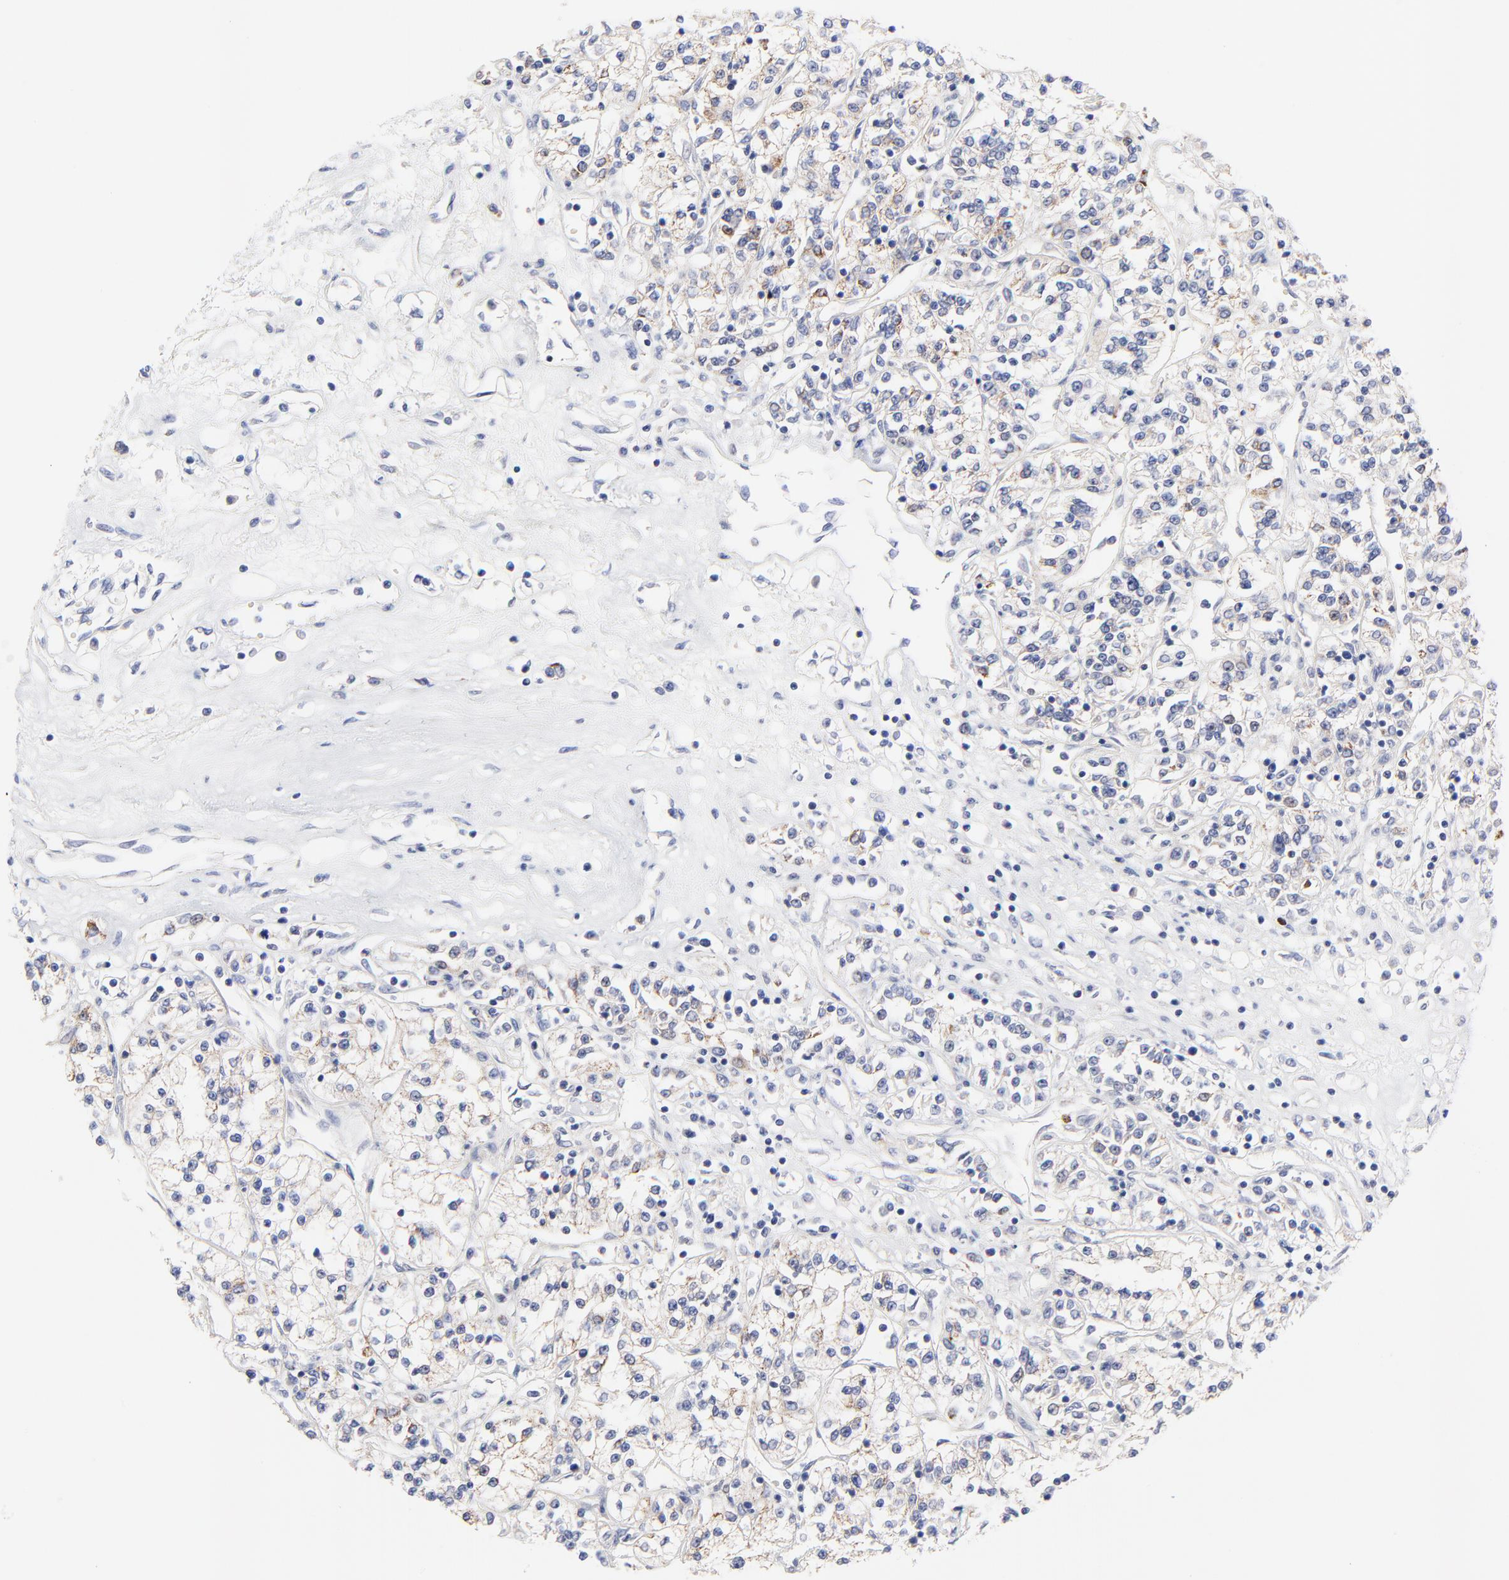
{"staining": {"intensity": "weak", "quantity": "<25%", "location": "cytoplasmic/membranous"}, "tissue": "renal cancer", "cell_type": "Tumor cells", "image_type": "cancer", "snomed": [{"axis": "morphology", "description": "Adenocarcinoma, NOS"}, {"axis": "topography", "description": "Kidney"}], "caption": "Tumor cells show no significant protein staining in renal cancer (adenocarcinoma). Brightfield microscopy of immunohistochemistry stained with DAB (3,3'-diaminobenzidine) (brown) and hematoxylin (blue), captured at high magnification.", "gene": "FBXO10", "patient": {"sex": "female", "age": 76}}